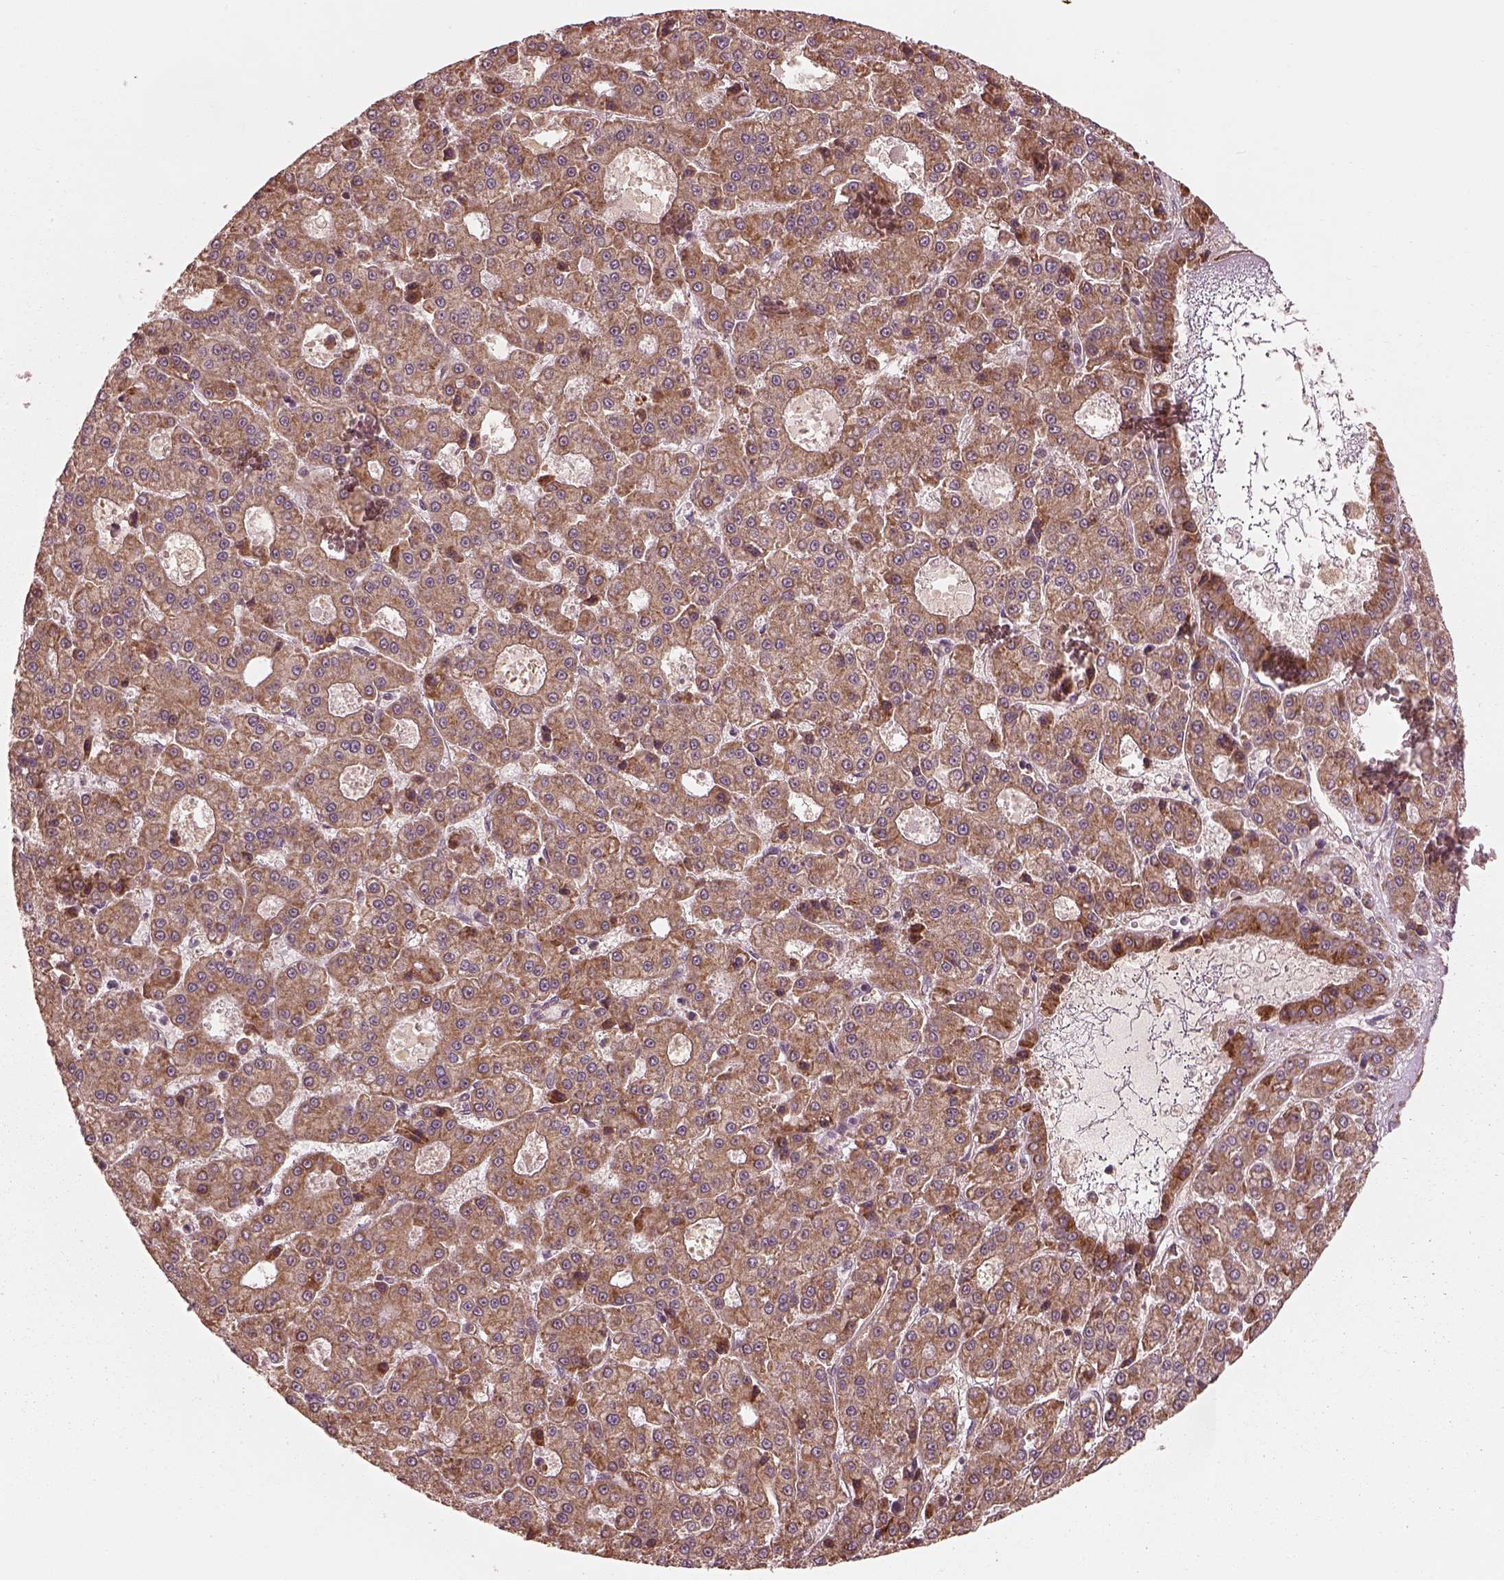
{"staining": {"intensity": "moderate", "quantity": ">75%", "location": "cytoplasmic/membranous"}, "tissue": "liver cancer", "cell_type": "Tumor cells", "image_type": "cancer", "snomed": [{"axis": "morphology", "description": "Carcinoma, Hepatocellular, NOS"}, {"axis": "topography", "description": "Liver"}], "caption": "Immunohistochemical staining of liver hepatocellular carcinoma demonstrates medium levels of moderate cytoplasmic/membranous expression in approximately >75% of tumor cells.", "gene": "RPS5", "patient": {"sex": "male", "age": 70}}